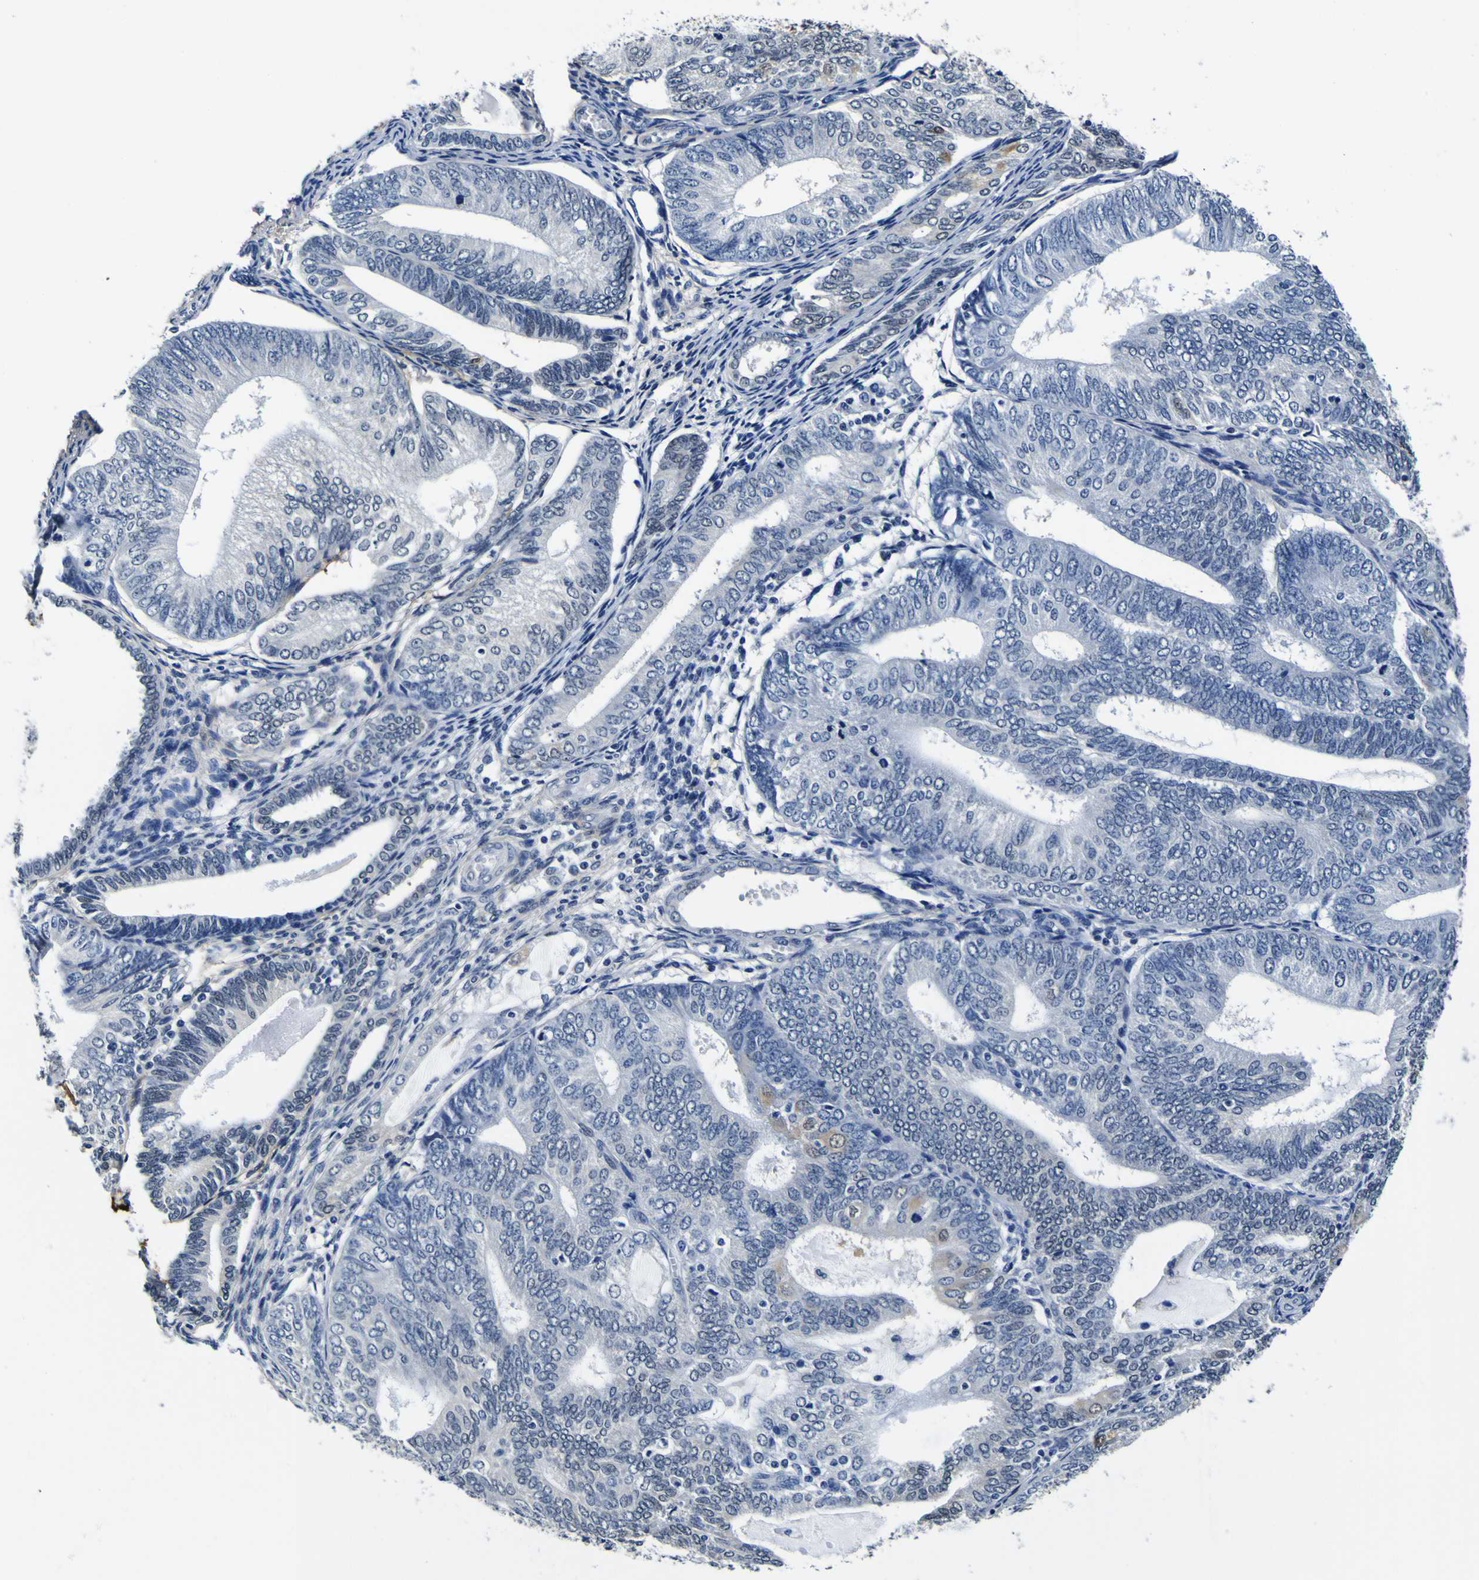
{"staining": {"intensity": "negative", "quantity": "none", "location": "none"}, "tissue": "endometrial cancer", "cell_type": "Tumor cells", "image_type": "cancer", "snomed": [{"axis": "morphology", "description": "Adenocarcinoma, NOS"}, {"axis": "topography", "description": "Endometrium"}], "caption": "Adenocarcinoma (endometrial) was stained to show a protein in brown. There is no significant staining in tumor cells.", "gene": "POSTN", "patient": {"sex": "female", "age": 81}}